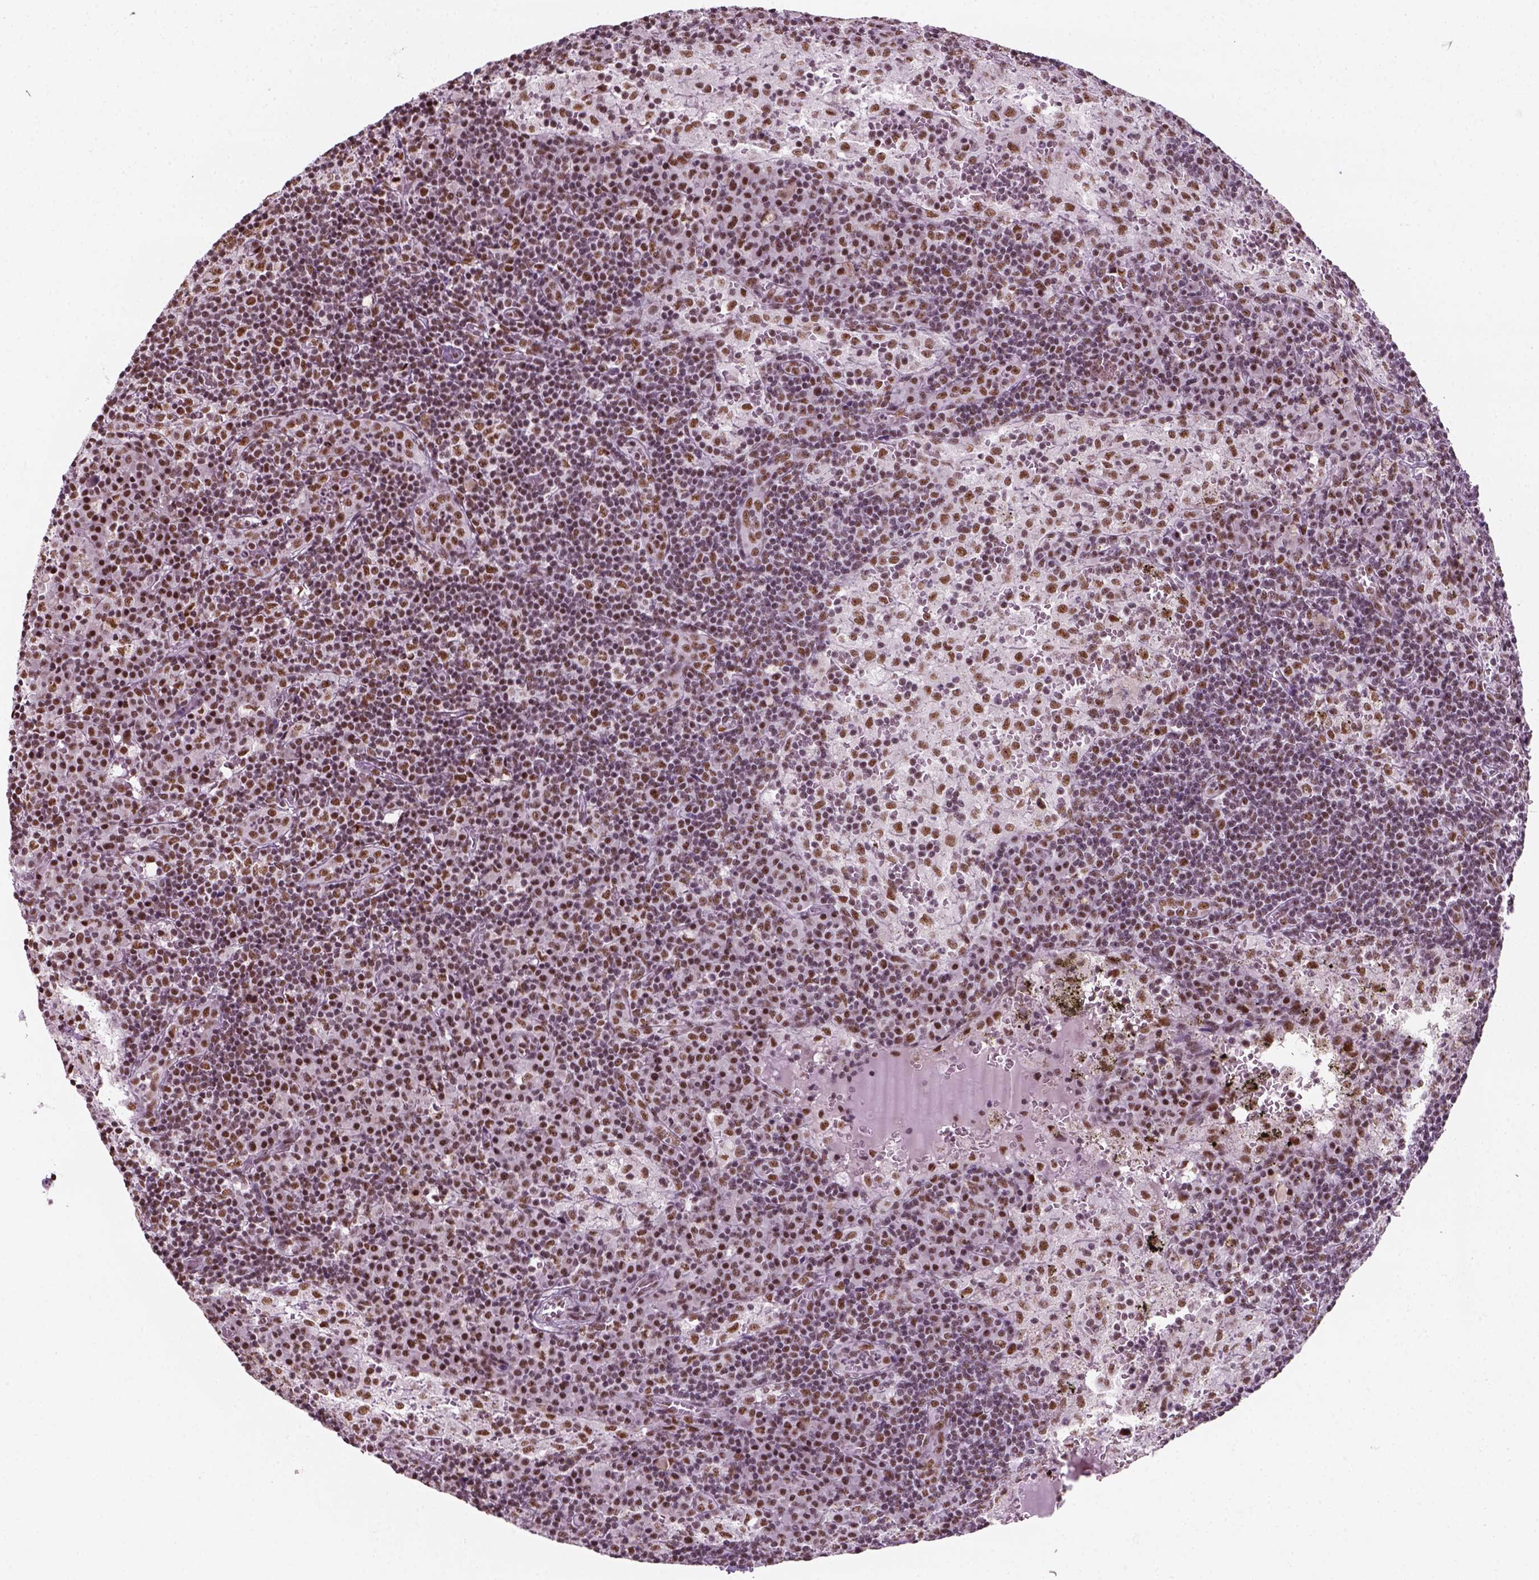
{"staining": {"intensity": "moderate", "quantity": ">75%", "location": "nuclear"}, "tissue": "lymph node", "cell_type": "Non-germinal center cells", "image_type": "normal", "snomed": [{"axis": "morphology", "description": "Normal tissue, NOS"}, {"axis": "topography", "description": "Lymph node"}], "caption": "Non-germinal center cells reveal medium levels of moderate nuclear expression in approximately >75% of cells in benign lymph node. (Brightfield microscopy of DAB IHC at high magnification).", "gene": "GTF2F1", "patient": {"sex": "male", "age": 62}}